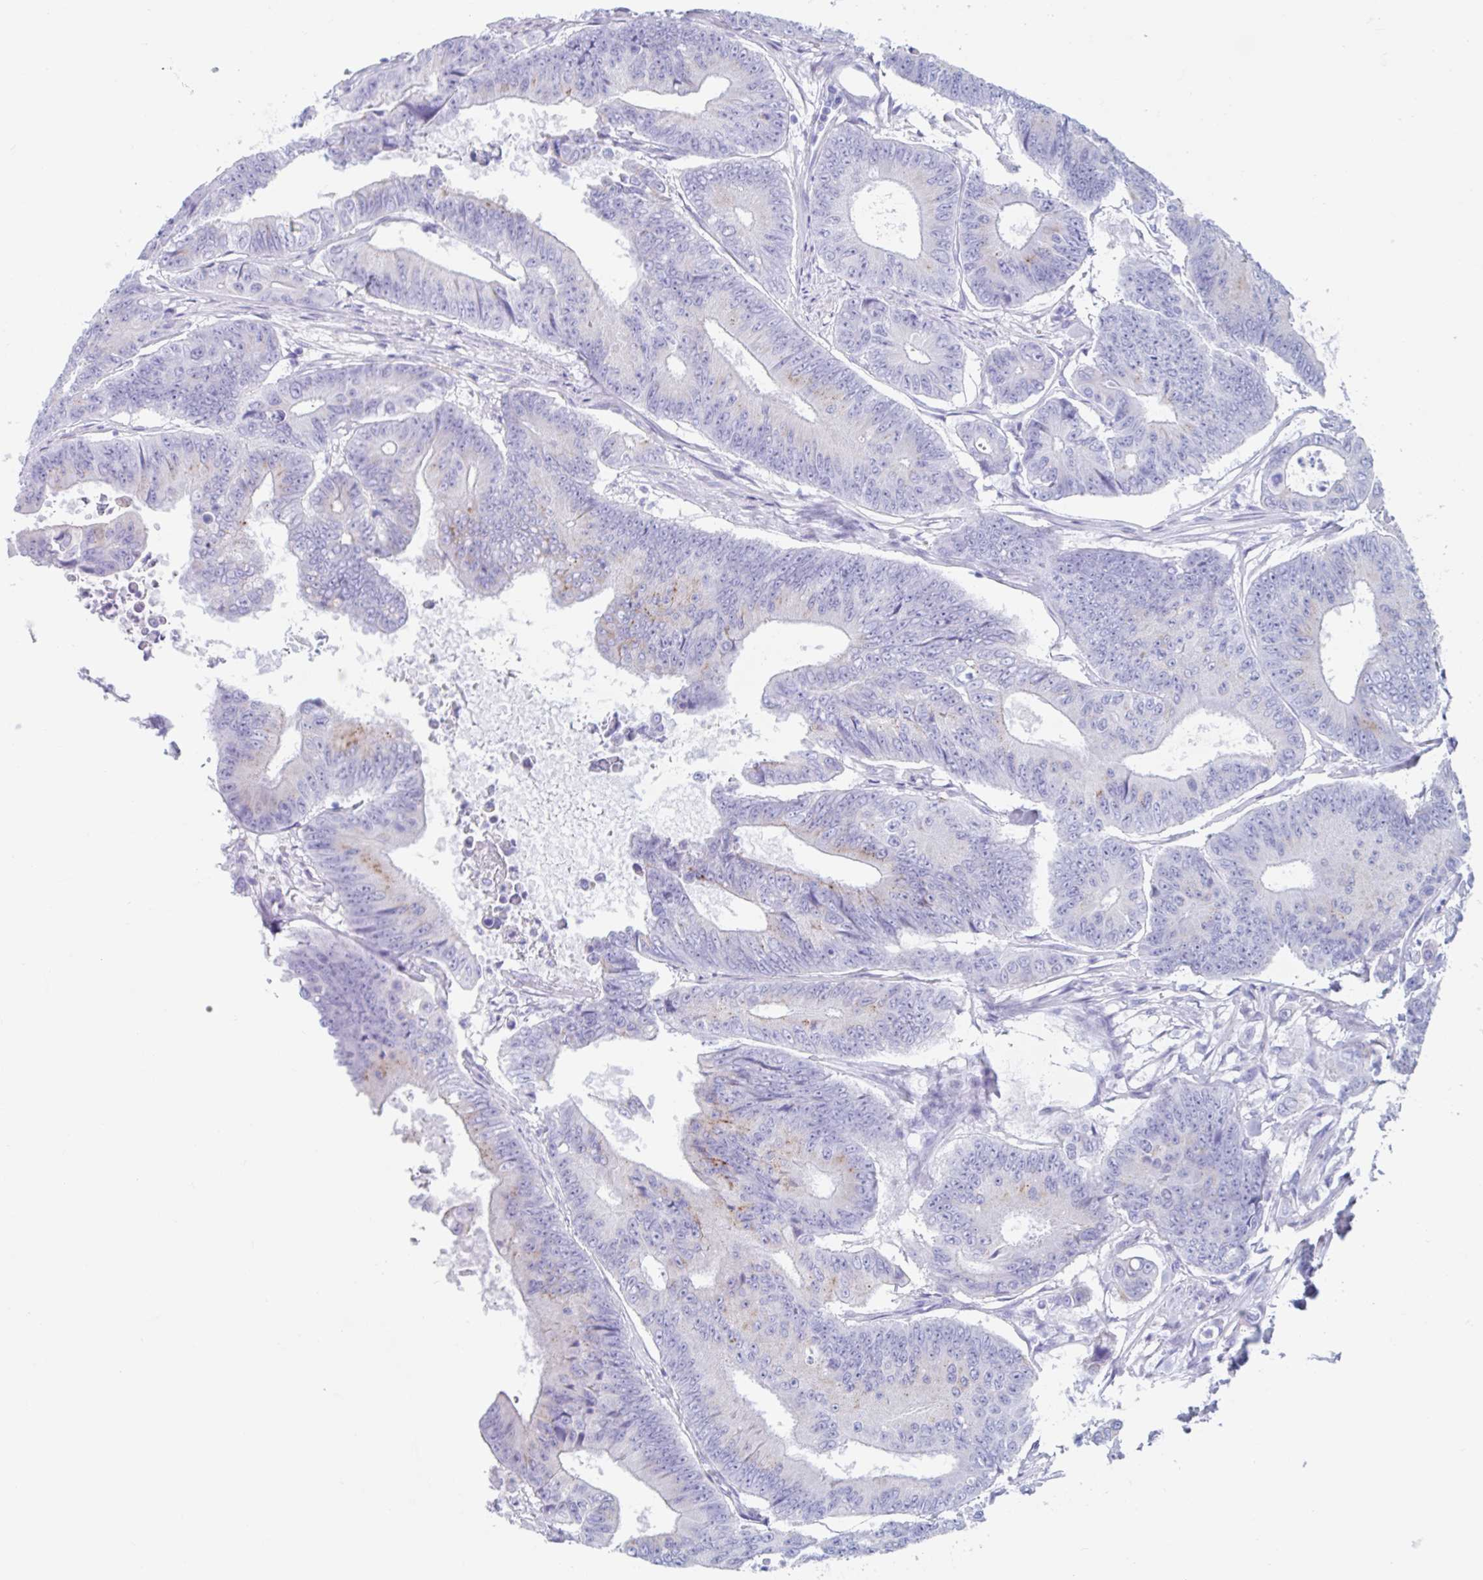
{"staining": {"intensity": "weak", "quantity": "<25%", "location": "cytoplasmic/membranous"}, "tissue": "colorectal cancer", "cell_type": "Tumor cells", "image_type": "cancer", "snomed": [{"axis": "morphology", "description": "Adenocarcinoma, NOS"}, {"axis": "topography", "description": "Colon"}], "caption": "High power microscopy photomicrograph of an IHC image of colorectal cancer, revealing no significant expression in tumor cells.", "gene": "CPTP", "patient": {"sex": "female", "age": 48}}